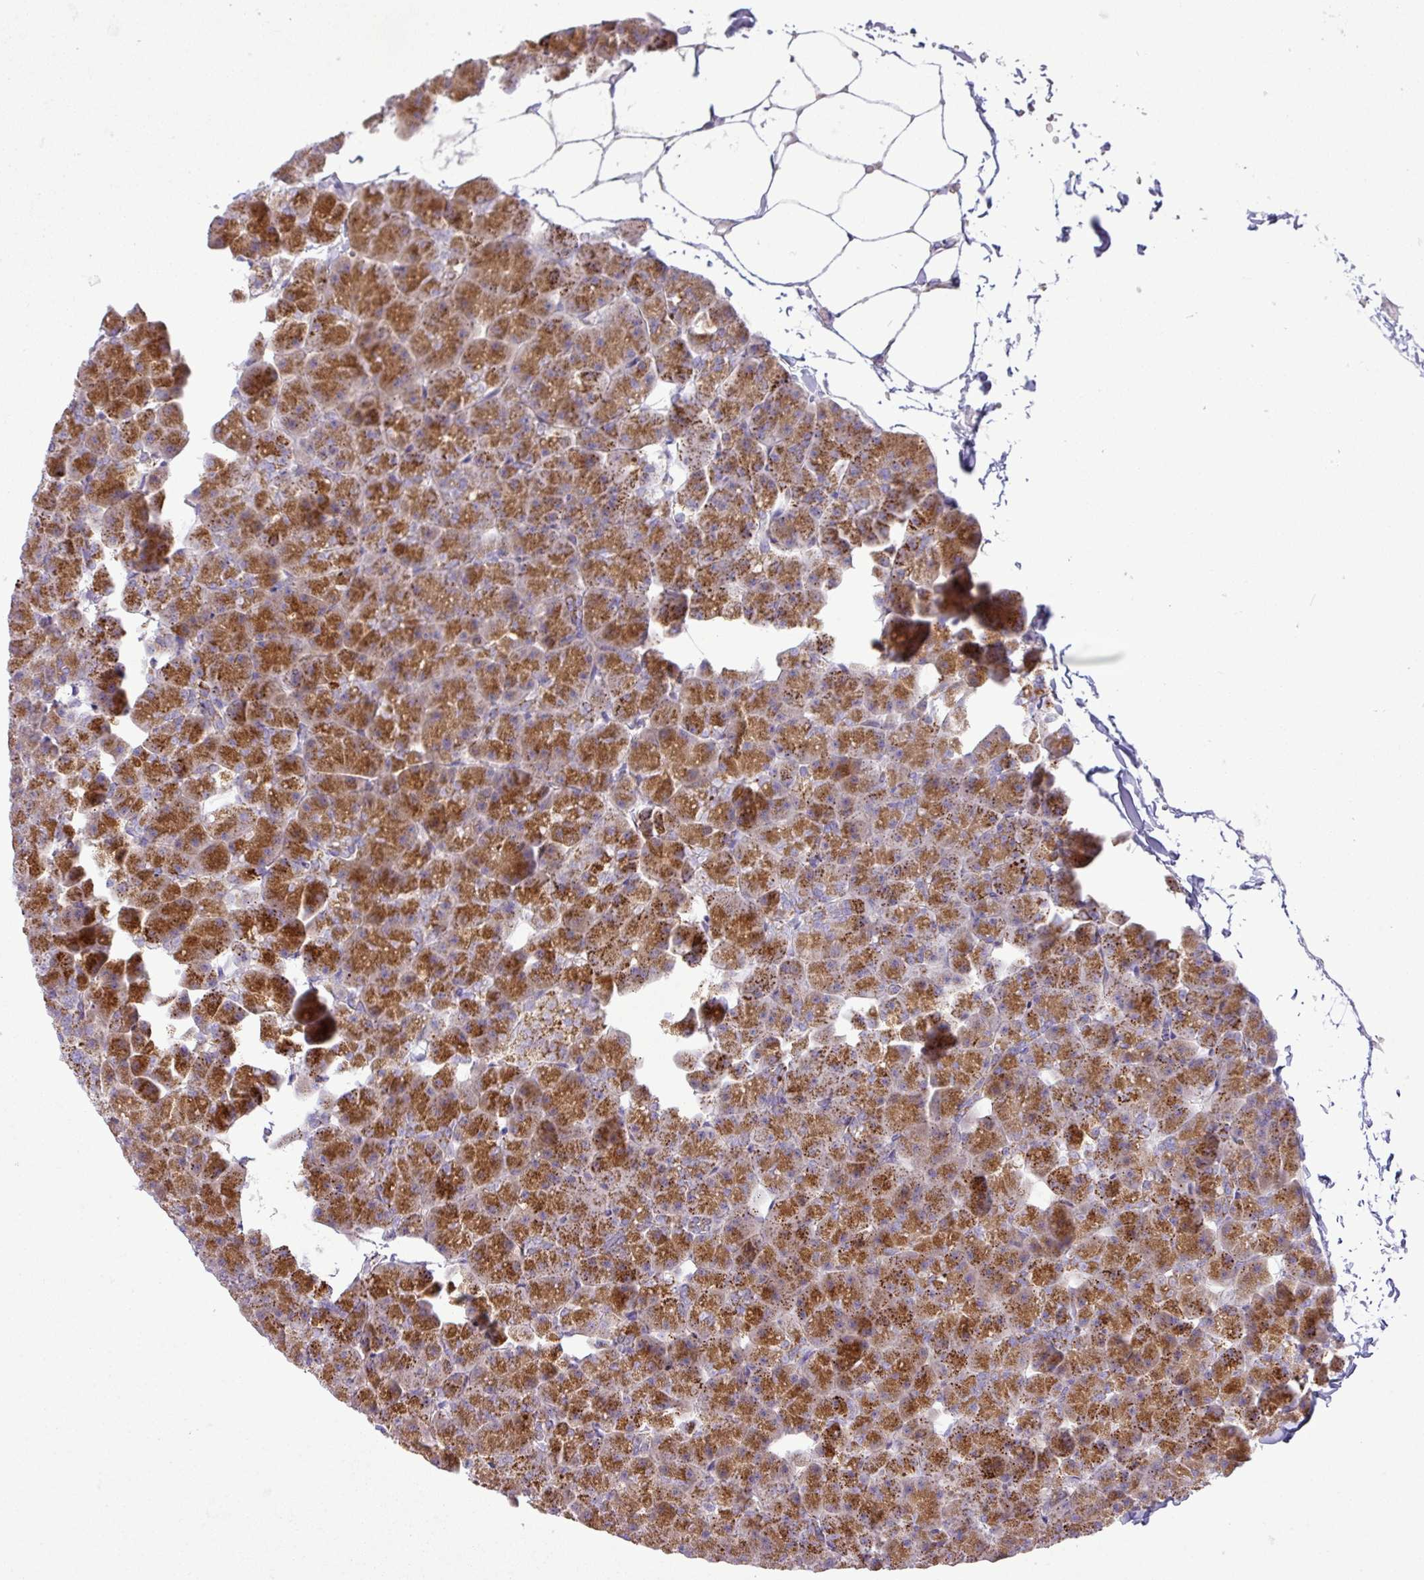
{"staining": {"intensity": "strong", "quantity": ">75%", "location": "cytoplasmic/membranous"}, "tissue": "pancreas", "cell_type": "Exocrine glandular cells", "image_type": "normal", "snomed": [{"axis": "morphology", "description": "Normal tissue, NOS"}, {"axis": "topography", "description": "Pancreas"}], "caption": "Immunohistochemistry (IHC) image of unremarkable pancreas: human pancreas stained using IHC shows high levels of strong protein expression localized specifically in the cytoplasmic/membranous of exocrine glandular cells, appearing as a cytoplasmic/membranous brown color.", "gene": "ZNF81", "patient": {"sex": "male", "age": 35}}